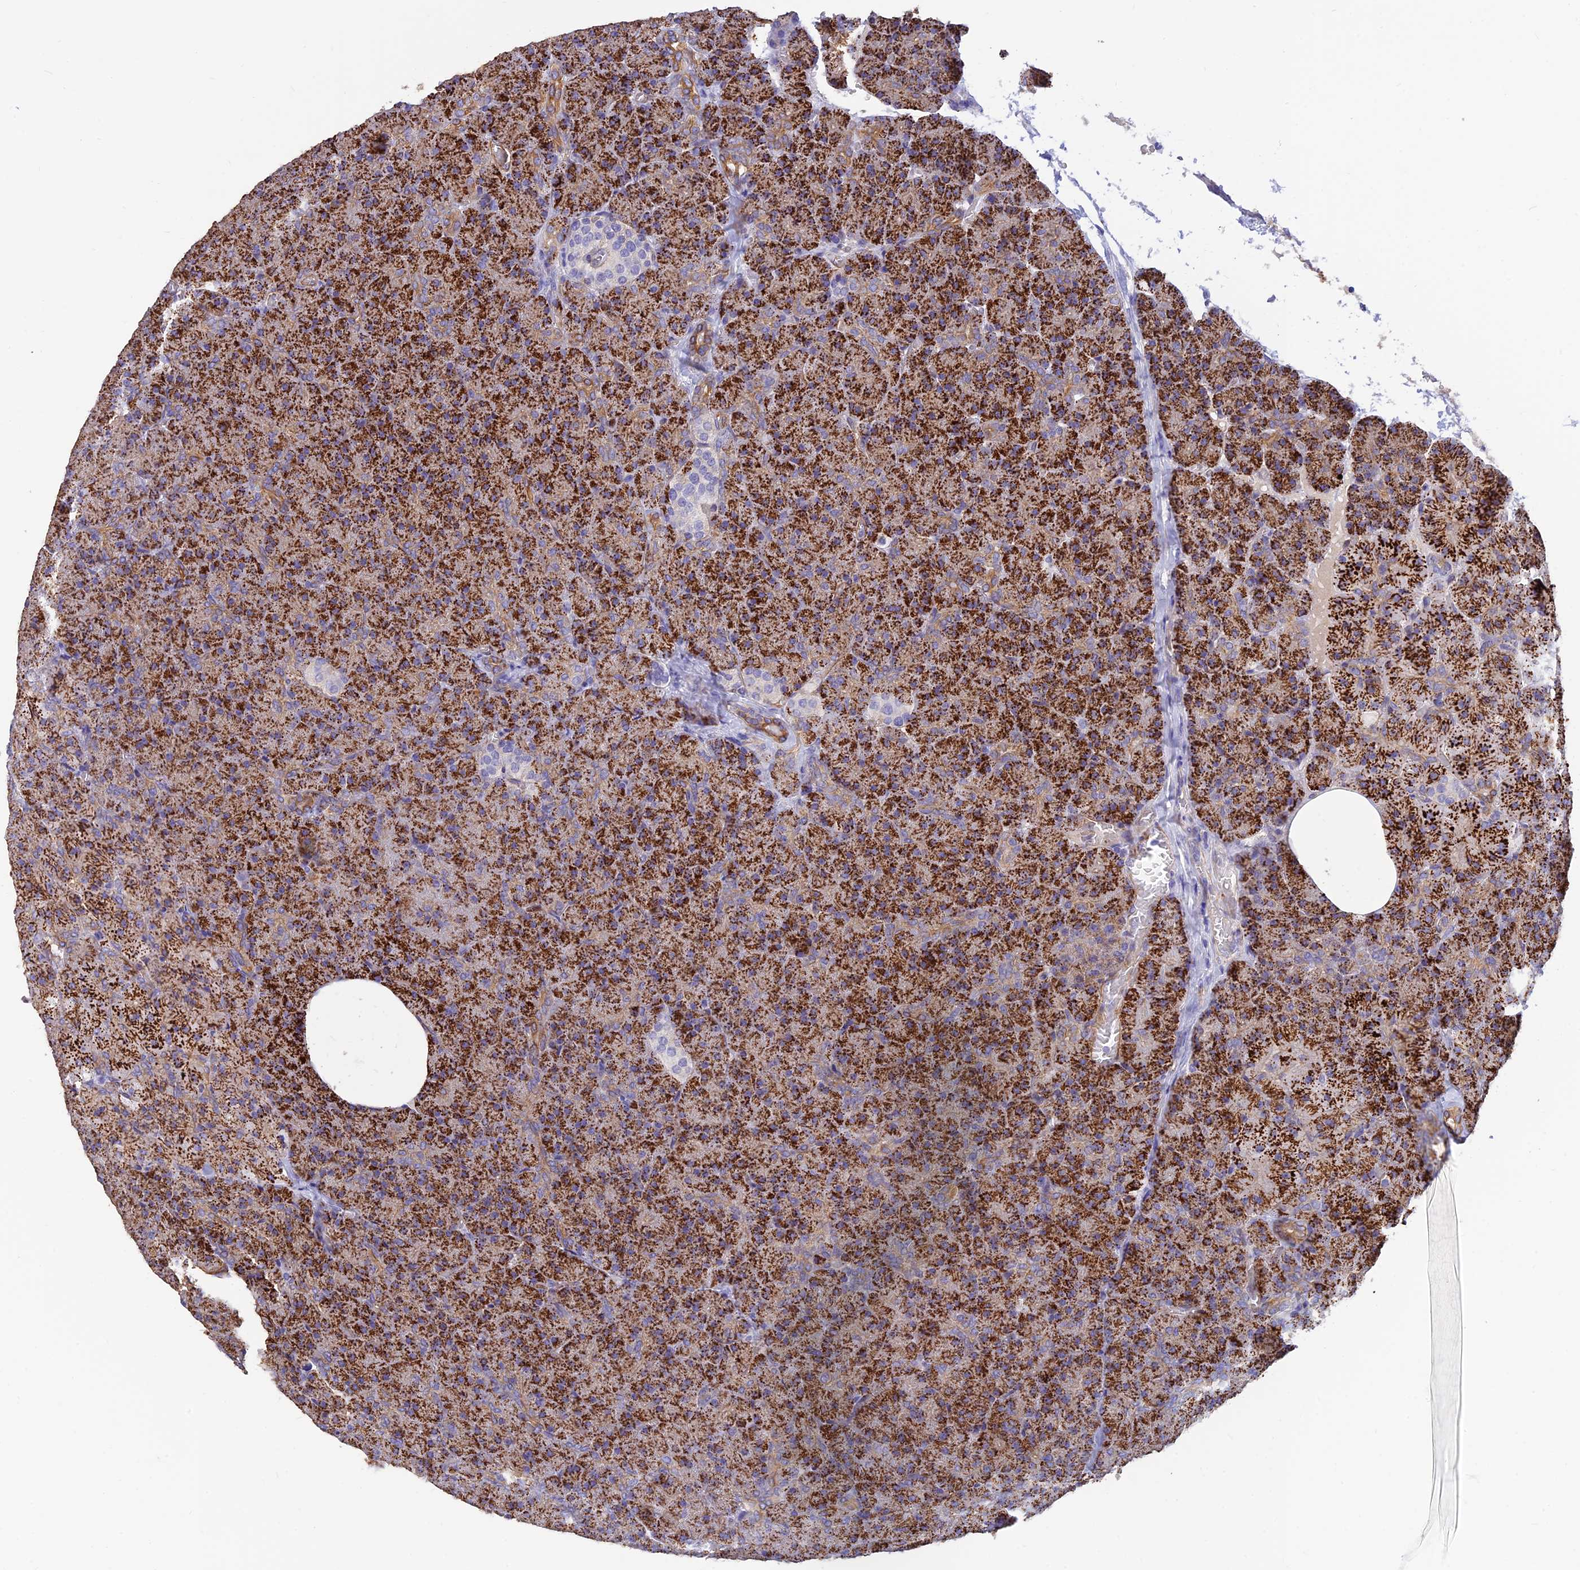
{"staining": {"intensity": "strong", "quantity": ">75%", "location": "cytoplasmic/membranous"}, "tissue": "pancreas", "cell_type": "Exocrine glandular cells", "image_type": "normal", "snomed": [{"axis": "morphology", "description": "Normal tissue, NOS"}, {"axis": "morphology", "description": "Carcinoid, malignant, NOS"}, {"axis": "topography", "description": "Pancreas"}], "caption": "The immunohistochemical stain highlights strong cytoplasmic/membranous expression in exocrine glandular cells of unremarkable pancreas.", "gene": "ALDH1L2", "patient": {"sex": "female", "age": 35}}